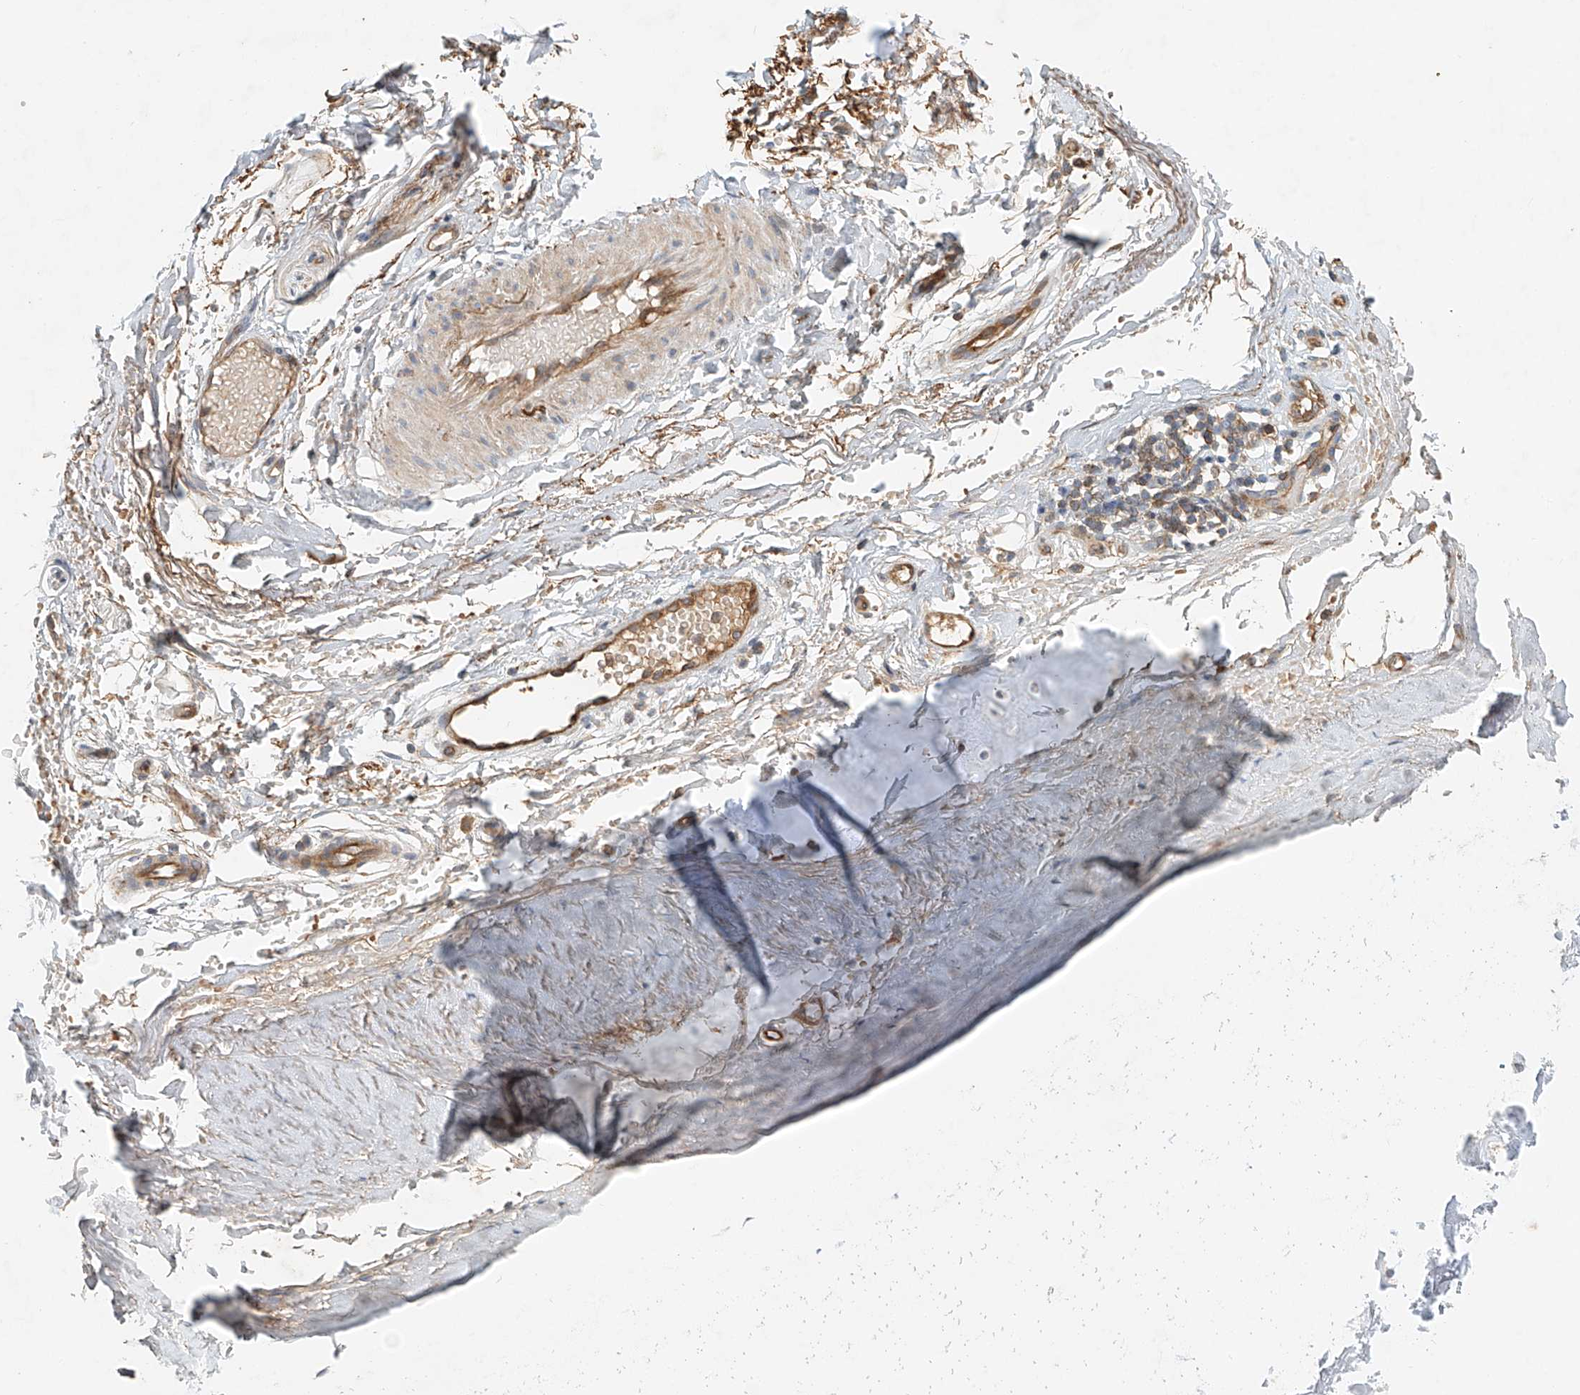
{"staining": {"intensity": "negative", "quantity": "none", "location": "none"}, "tissue": "adipose tissue", "cell_type": "Adipocytes", "image_type": "normal", "snomed": [{"axis": "morphology", "description": "Normal tissue, NOS"}, {"axis": "morphology", "description": "Basal cell carcinoma"}, {"axis": "topography", "description": "Skin"}], "caption": "This is an immunohistochemistry (IHC) image of benign human adipose tissue. There is no expression in adipocytes.", "gene": "FRYL", "patient": {"sex": "female", "age": 89}}